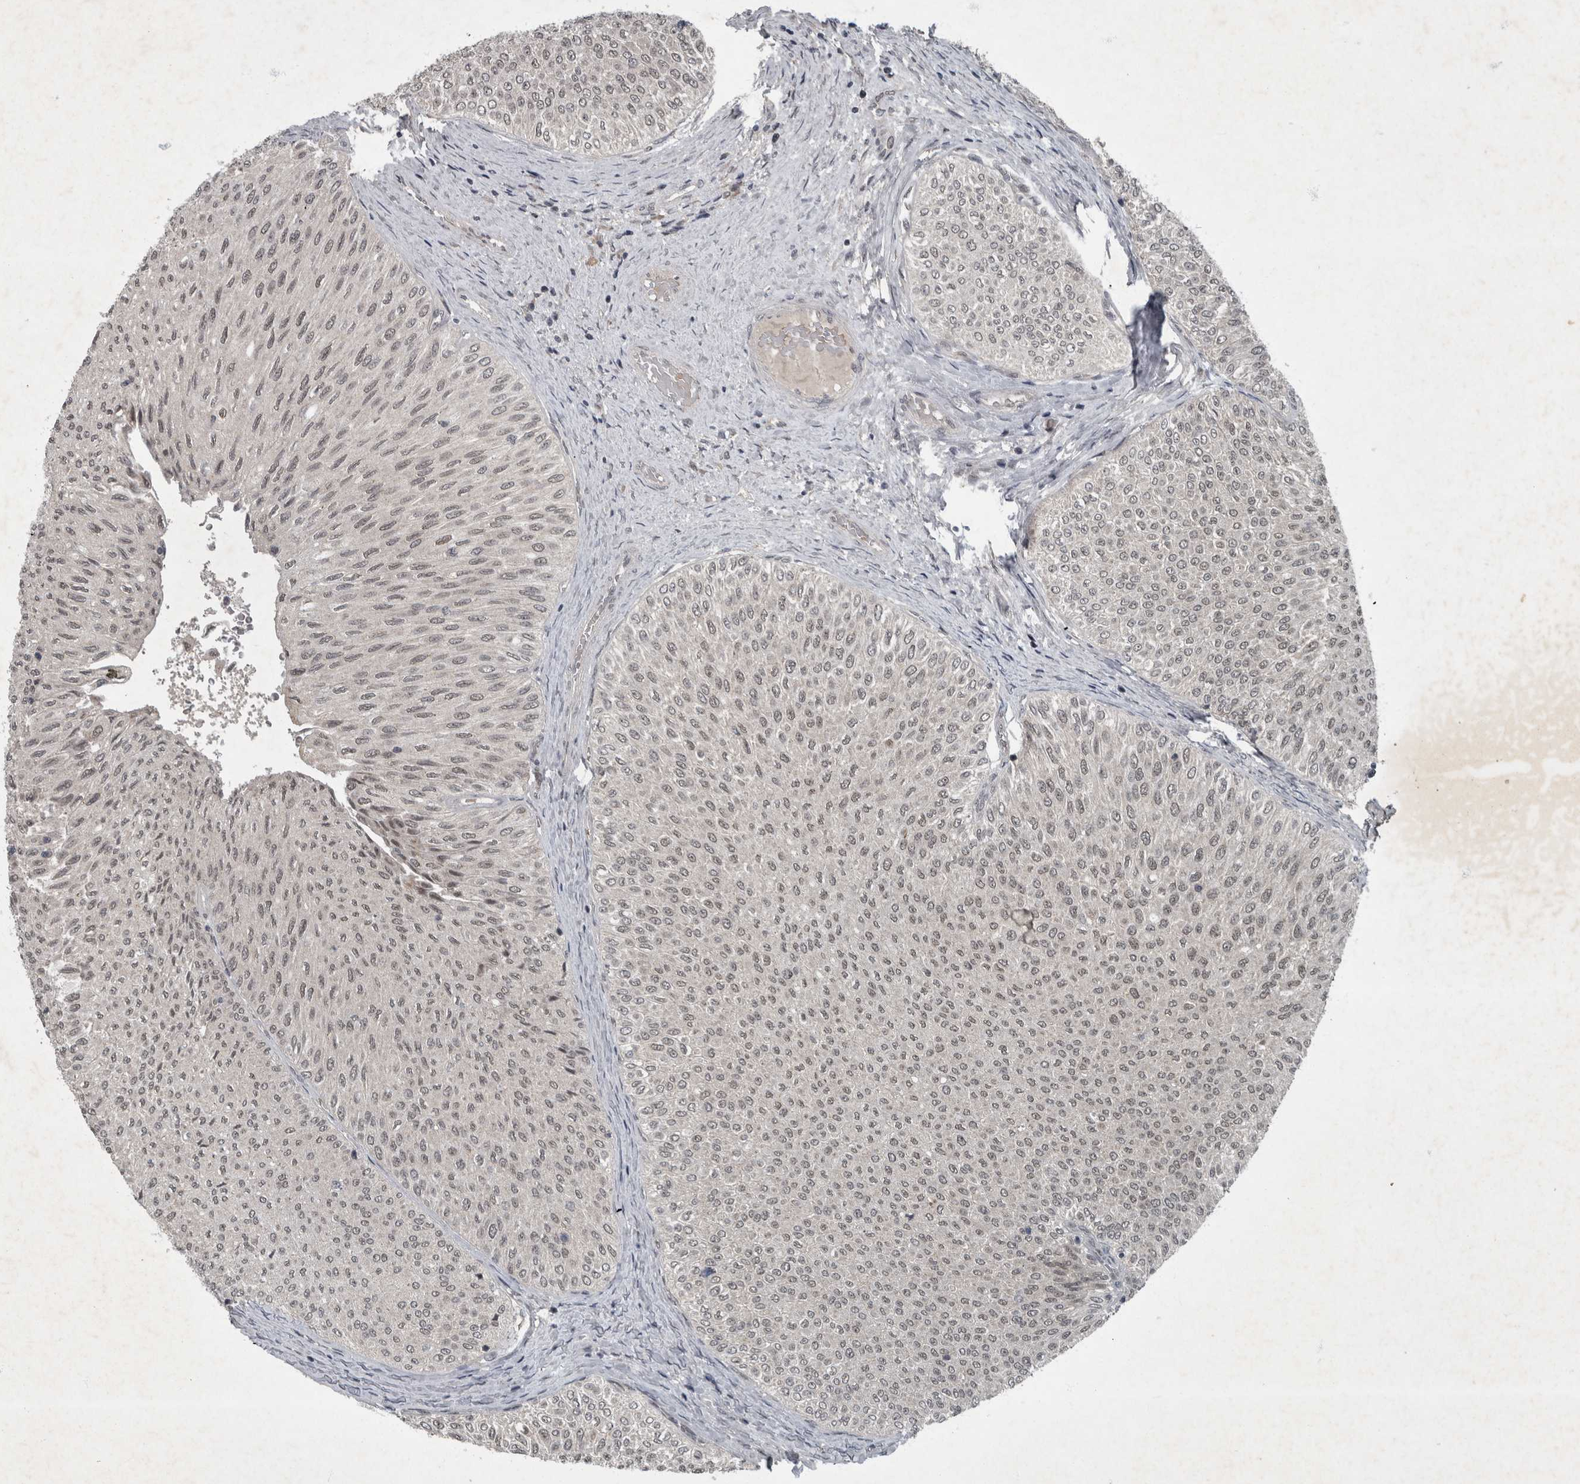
{"staining": {"intensity": "weak", "quantity": ">75%", "location": "nuclear"}, "tissue": "urothelial cancer", "cell_type": "Tumor cells", "image_type": "cancer", "snomed": [{"axis": "morphology", "description": "Urothelial carcinoma, Low grade"}, {"axis": "topography", "description": "Urinary bladder"}], "caption": "An image showing weak nuclear staining in approximately >75% of tumor cells in low-grade urothelial carcinoma, as visualized by brown immunohistochemical staining.", "gene": "WDR33", "patient": {"sex": "male", "age": 78}}